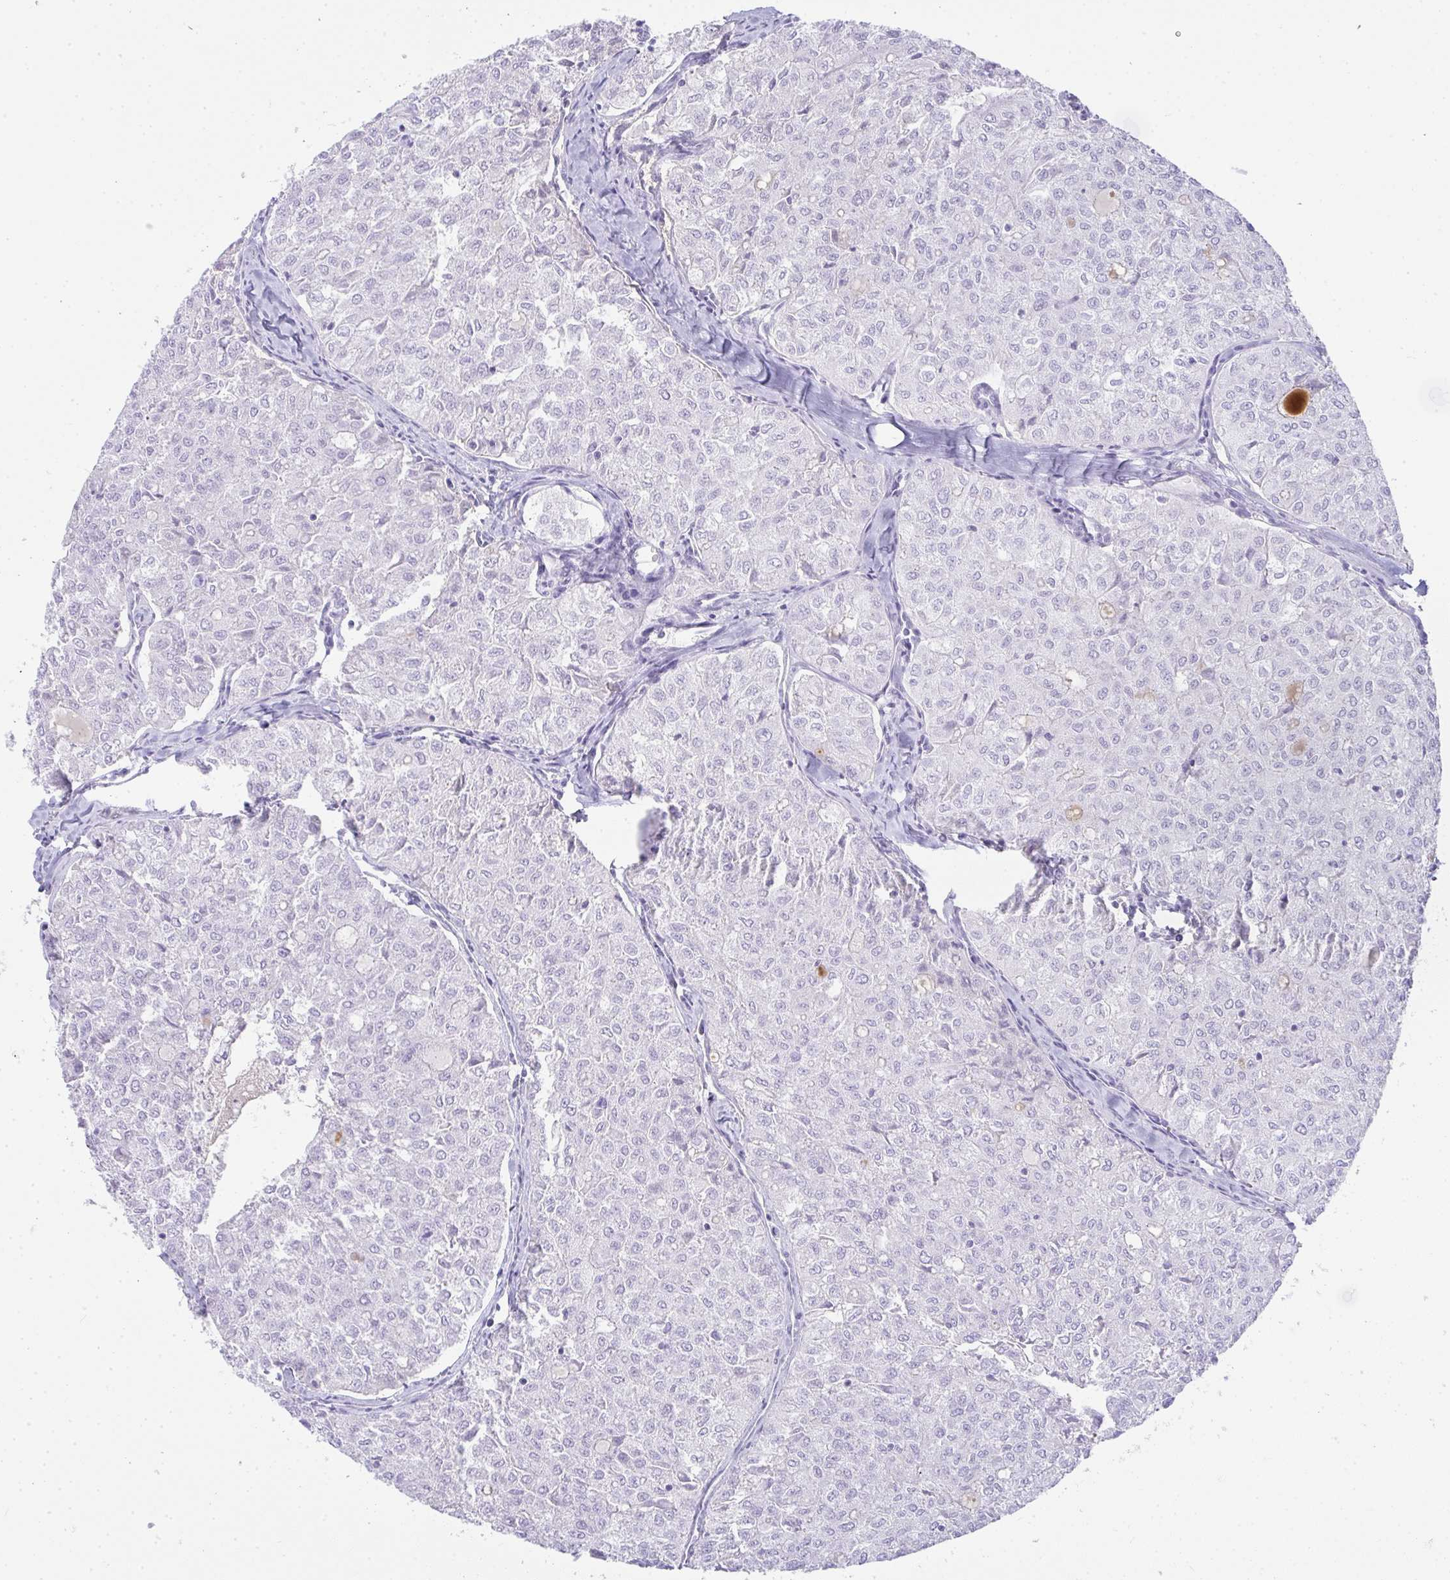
{"staining": {"intensity": "negative", "quantity": "none", "location": "none"}, "tissue": "thyroid cancer", "cell_type": "Tumor cells", "image_type": "cancer", "snomed": [{"axis": "morphology", "description": "Follicular adenoma carcinoma, NOS"}, {"axis": "topography", "description": "Thyroid gland"}], "caption": "Histopathology image shows no protein positivity in tumor cells of thyroid cancer tissue.", "gene": "ZSWIM3", "patient": {"sex": "male", "age": 75}}